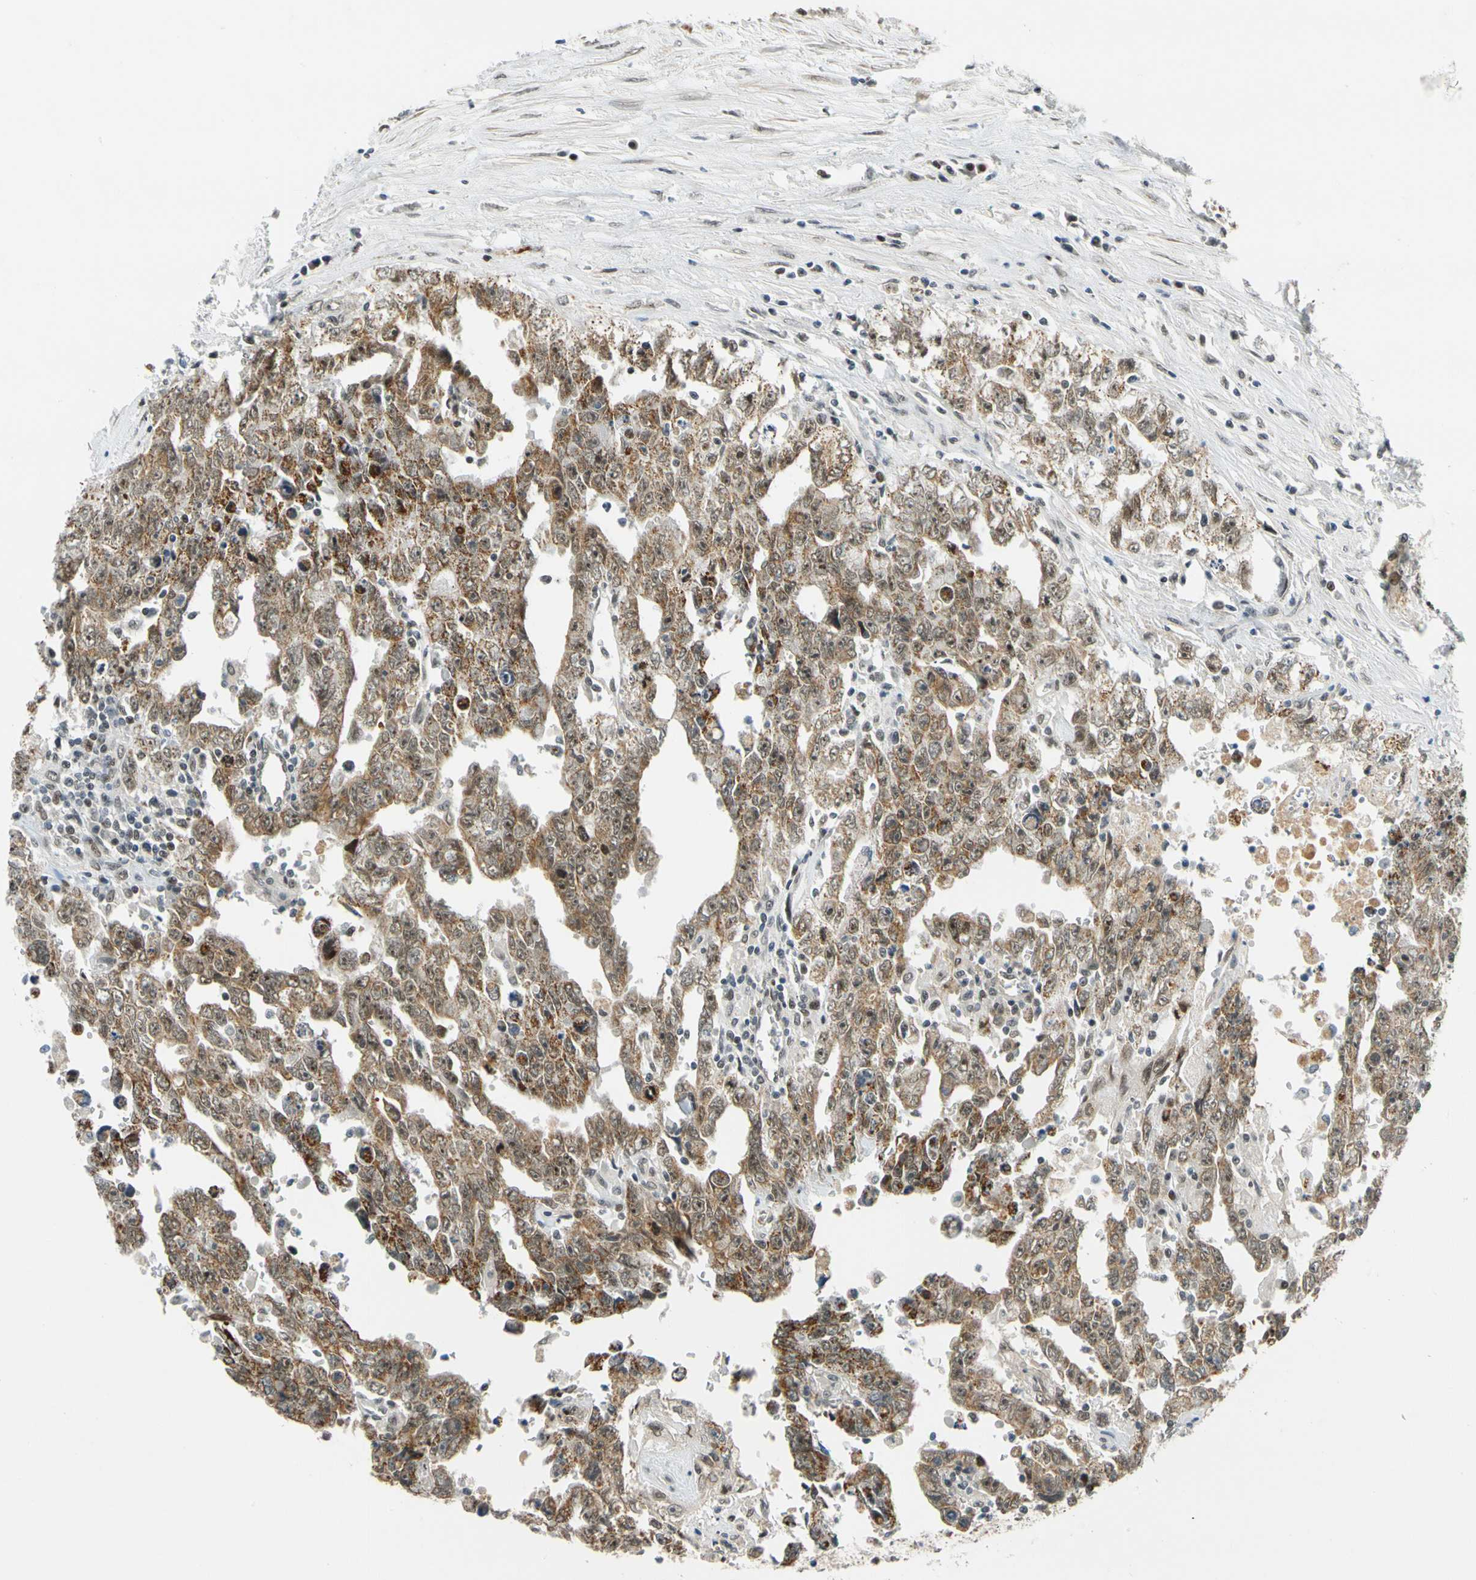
{"staining": {"intensity": "strong", "quantity": ">75%", "location": "cytoplasmic/membranous,nuclear"}, "tissue": "testis cancer", "cell_type": "Tumor cells", "image_type": "cancer", "snomed": [{"axis": "morphology", "description": "Carcinoma, Embryonal, NOS"}, {"axis": "topography", "description": "Testis"}], "caption": "Strong cytoplasmic/membranous and nuclear positivity is identified in approximately >75% of tumor cells in testis cancer.", "gene": "POGZ", "patient": {"sex": "male", "age": 28}}